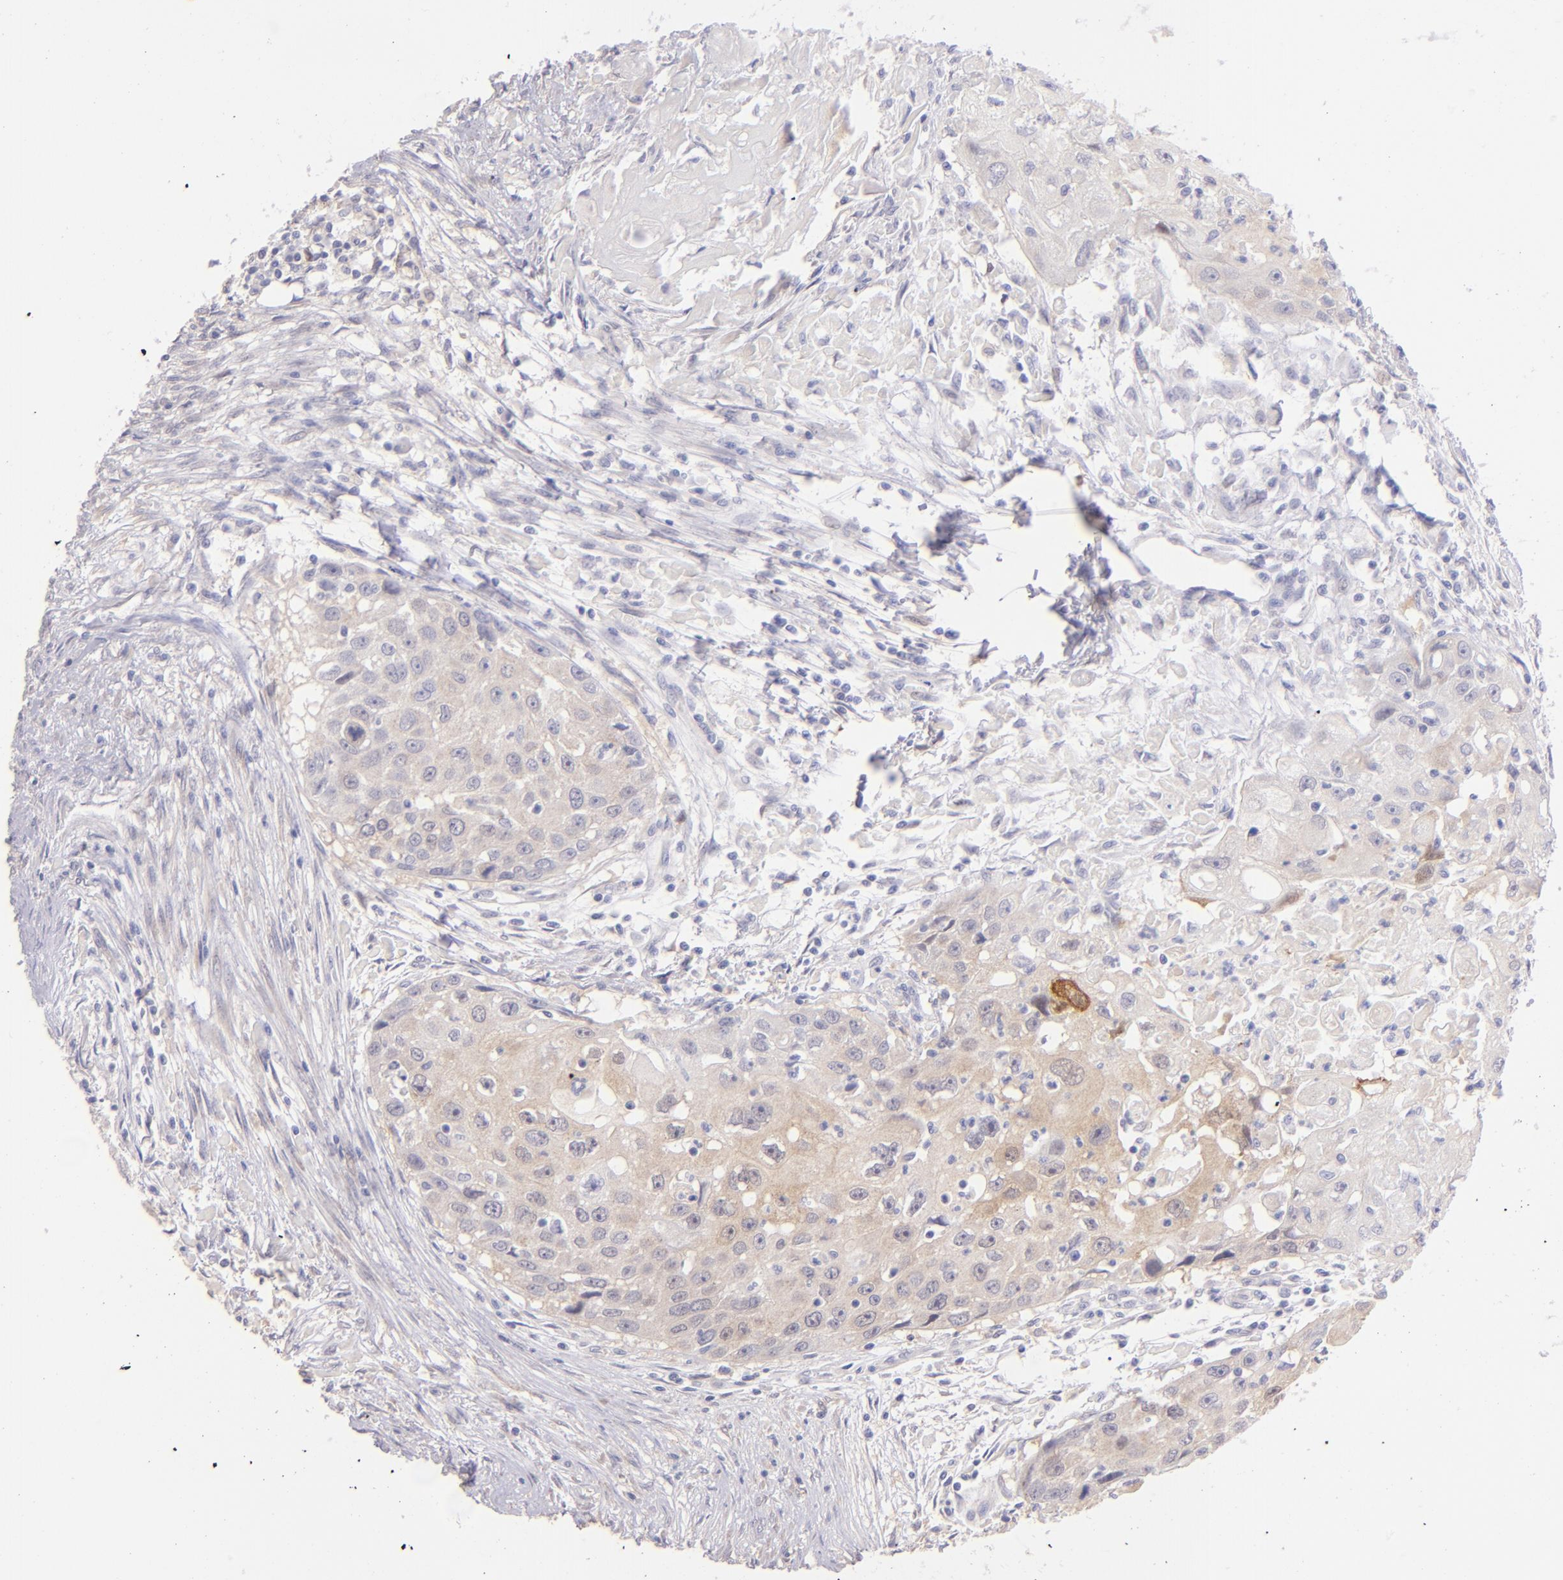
{"staining": {"intensity": "weak", "quantity": ">75%", "location": "cytoplasmic/membranous"}, "tissue": "head and neck cancer", "cell_type": "Tumor cells", "image_type": "cancer", "snomed": [{"axis": "morphology", "description": "Squamous cell carcinoma, NOS"}, {"axis": "topography", "description": "Head-Neck"}], "caption": "High-magnification brightfield microscopy of head and neck squamous cell carcinoma stained with DAB (3,3'-diaminobenzidine) (brown) and counterstained with hematoxylin (blue). tumor cells exhibit weak cytoplasmic/membranous expression is appreciated in about>75% of cells. The staining is performed using DAB (3,3'-diaminobenzidine) brown chromogen to label protein expression. The nuclei are counter-stained blue using hematoxylin.", "gene": "SH2D4A", "patient": {"sex": "male", "age": 64}}